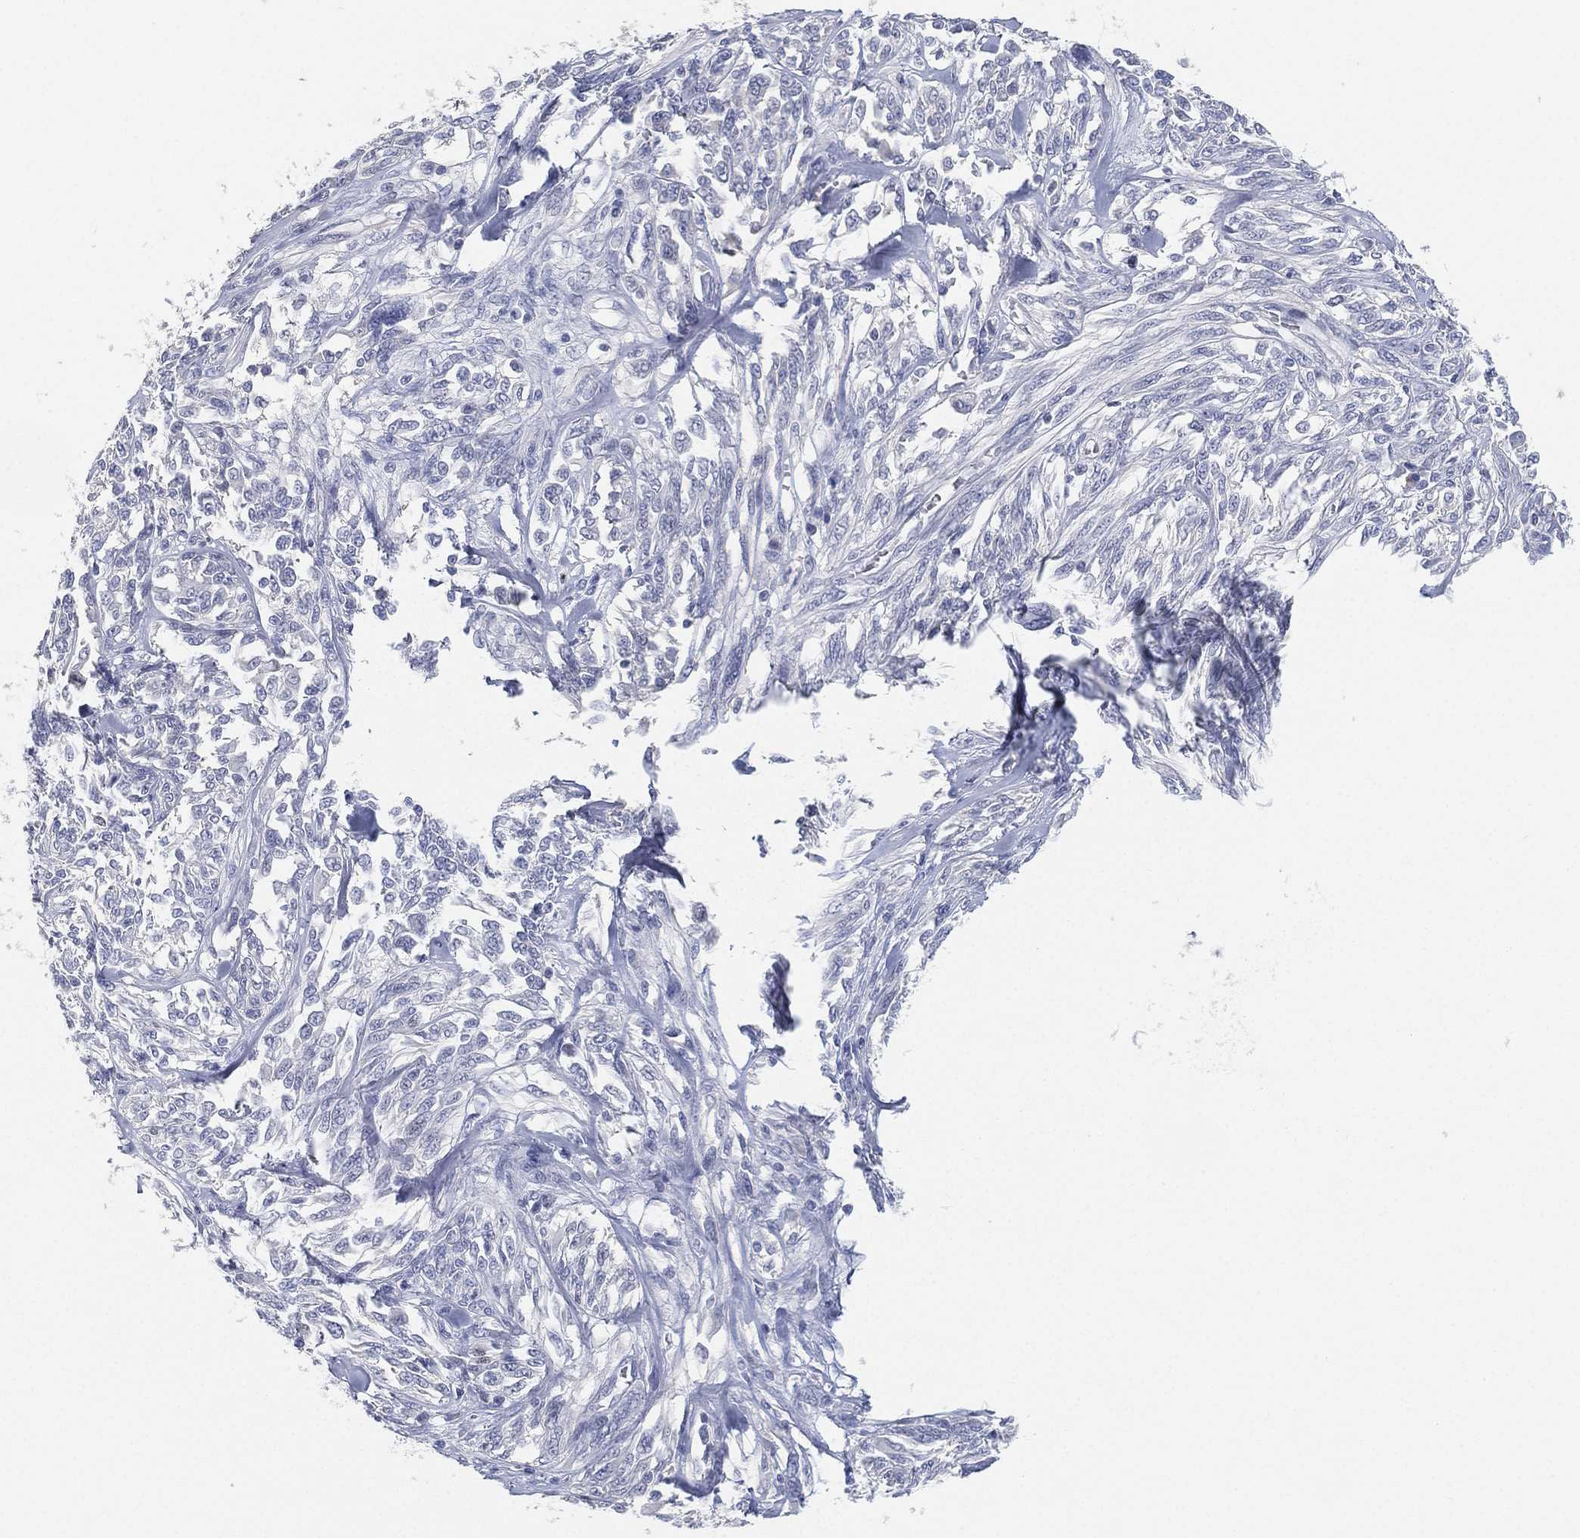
{"staining": {"intensity": "negative", "quantity": "none", "location": "none"}, "tissue": "melanoma", "cell_type": "Tumor cells", "image_type": "cancer", "snomed": [{"axis": "morphology", "description": "Malignant melanoma, NOS"}, {"axis": "topography", "description": "Skin"}], "caption": "Human malignant melanoma stained for a protein using immunohistochemistry (IHC) shows no expression in tumor cells.", "gene": "FAM187B", "patient": {"sex": "female", "age": 91}}